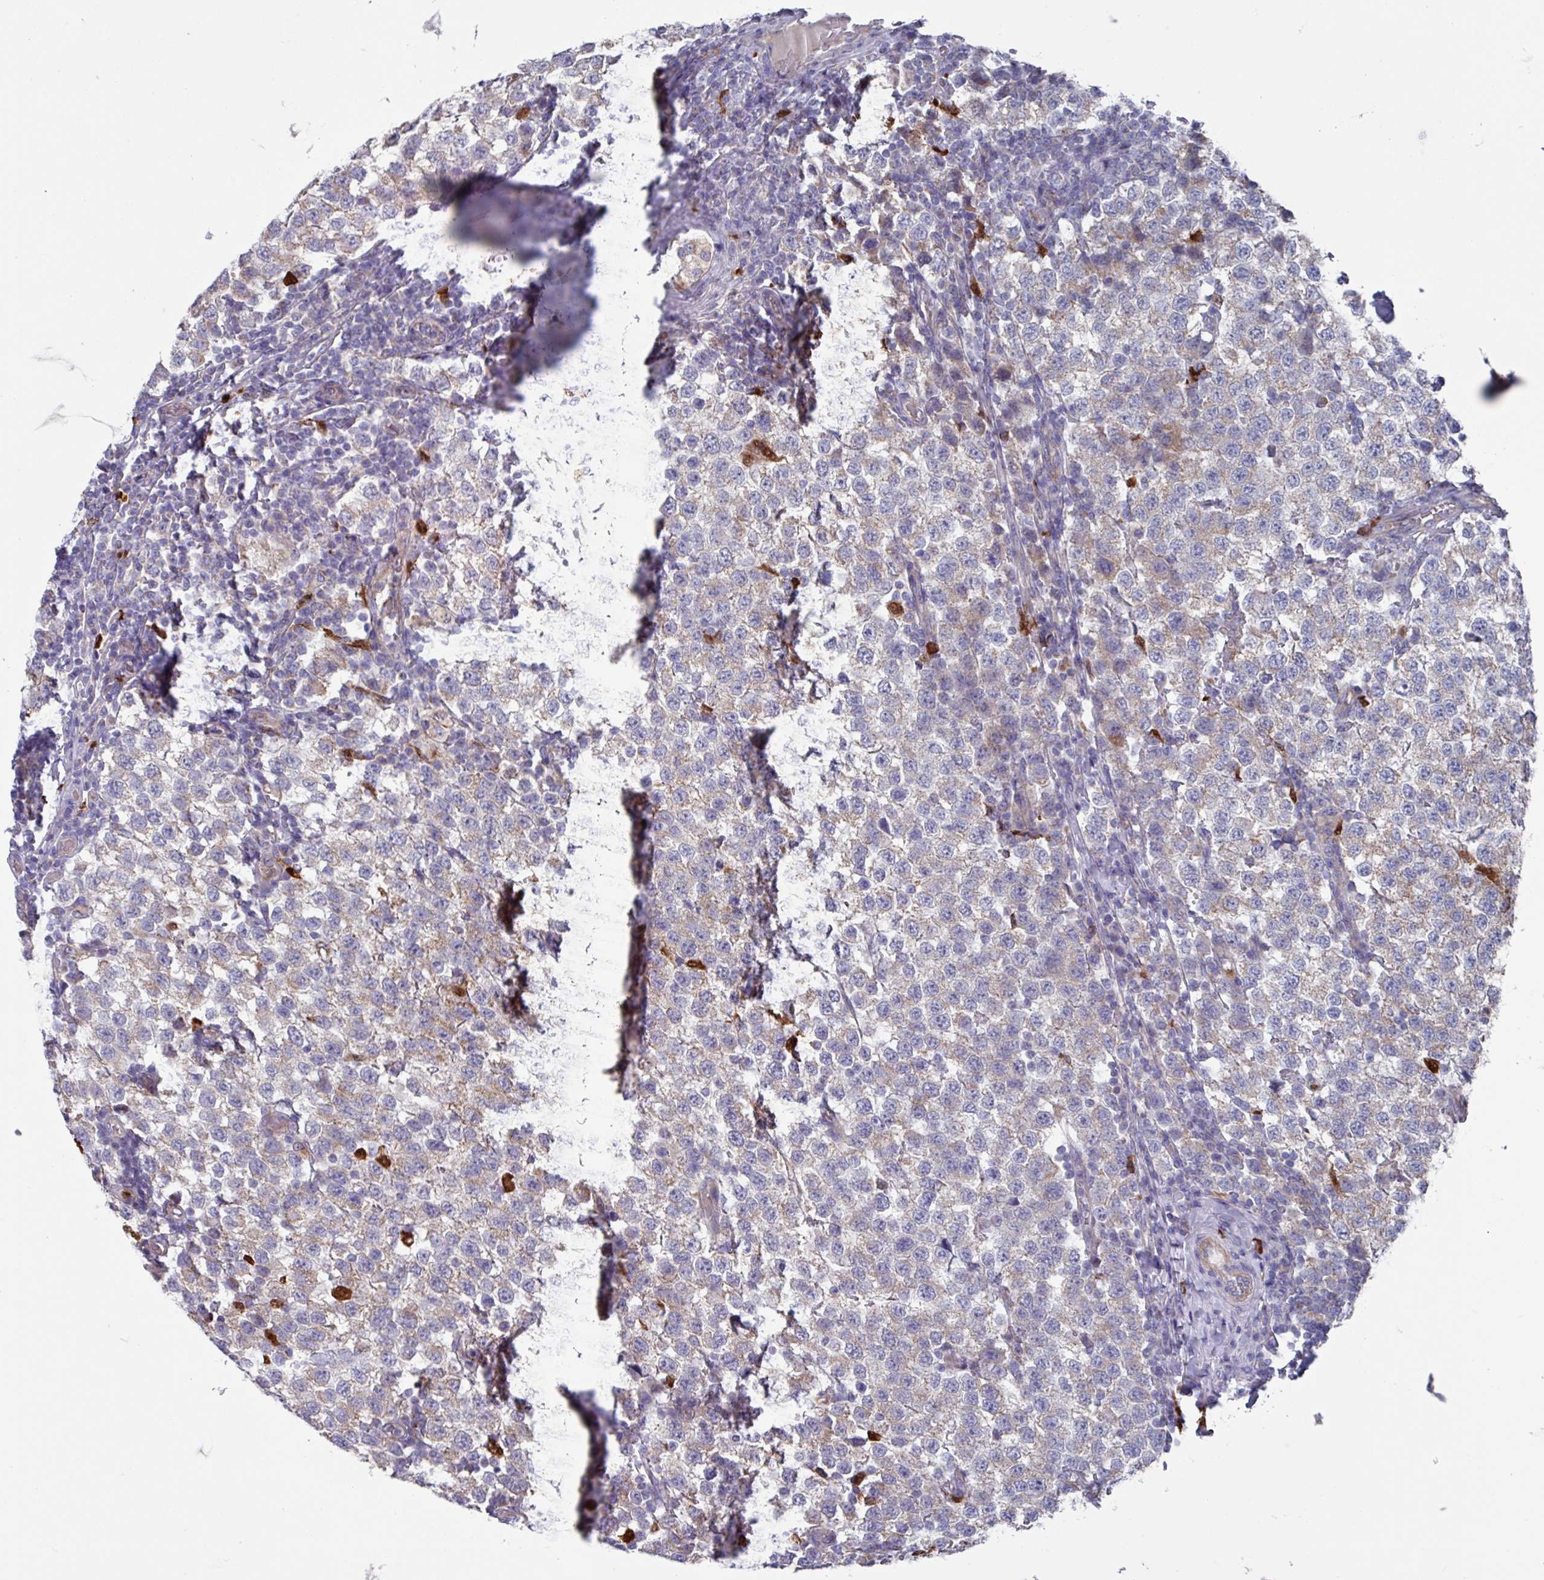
{"staining": {"intensity": "weak", "quantity": "<25%", "location": "cytoplasmic/membranous"}, "tissue": "testis cancer", "cell_type": "Tumor cells", "image_type": "cancer", "snomed": [{"axis": "morphology", "description": "Seminoma, NOS"}, {"axis": "topography", "description": "Testis"}], "caption": "DAB immunohistochemical staining of human seminoma (testis) reveals no significant expression in tumor cells.", "gene": "UQCC2", "patient": {"sex": "male", "age": 34}}